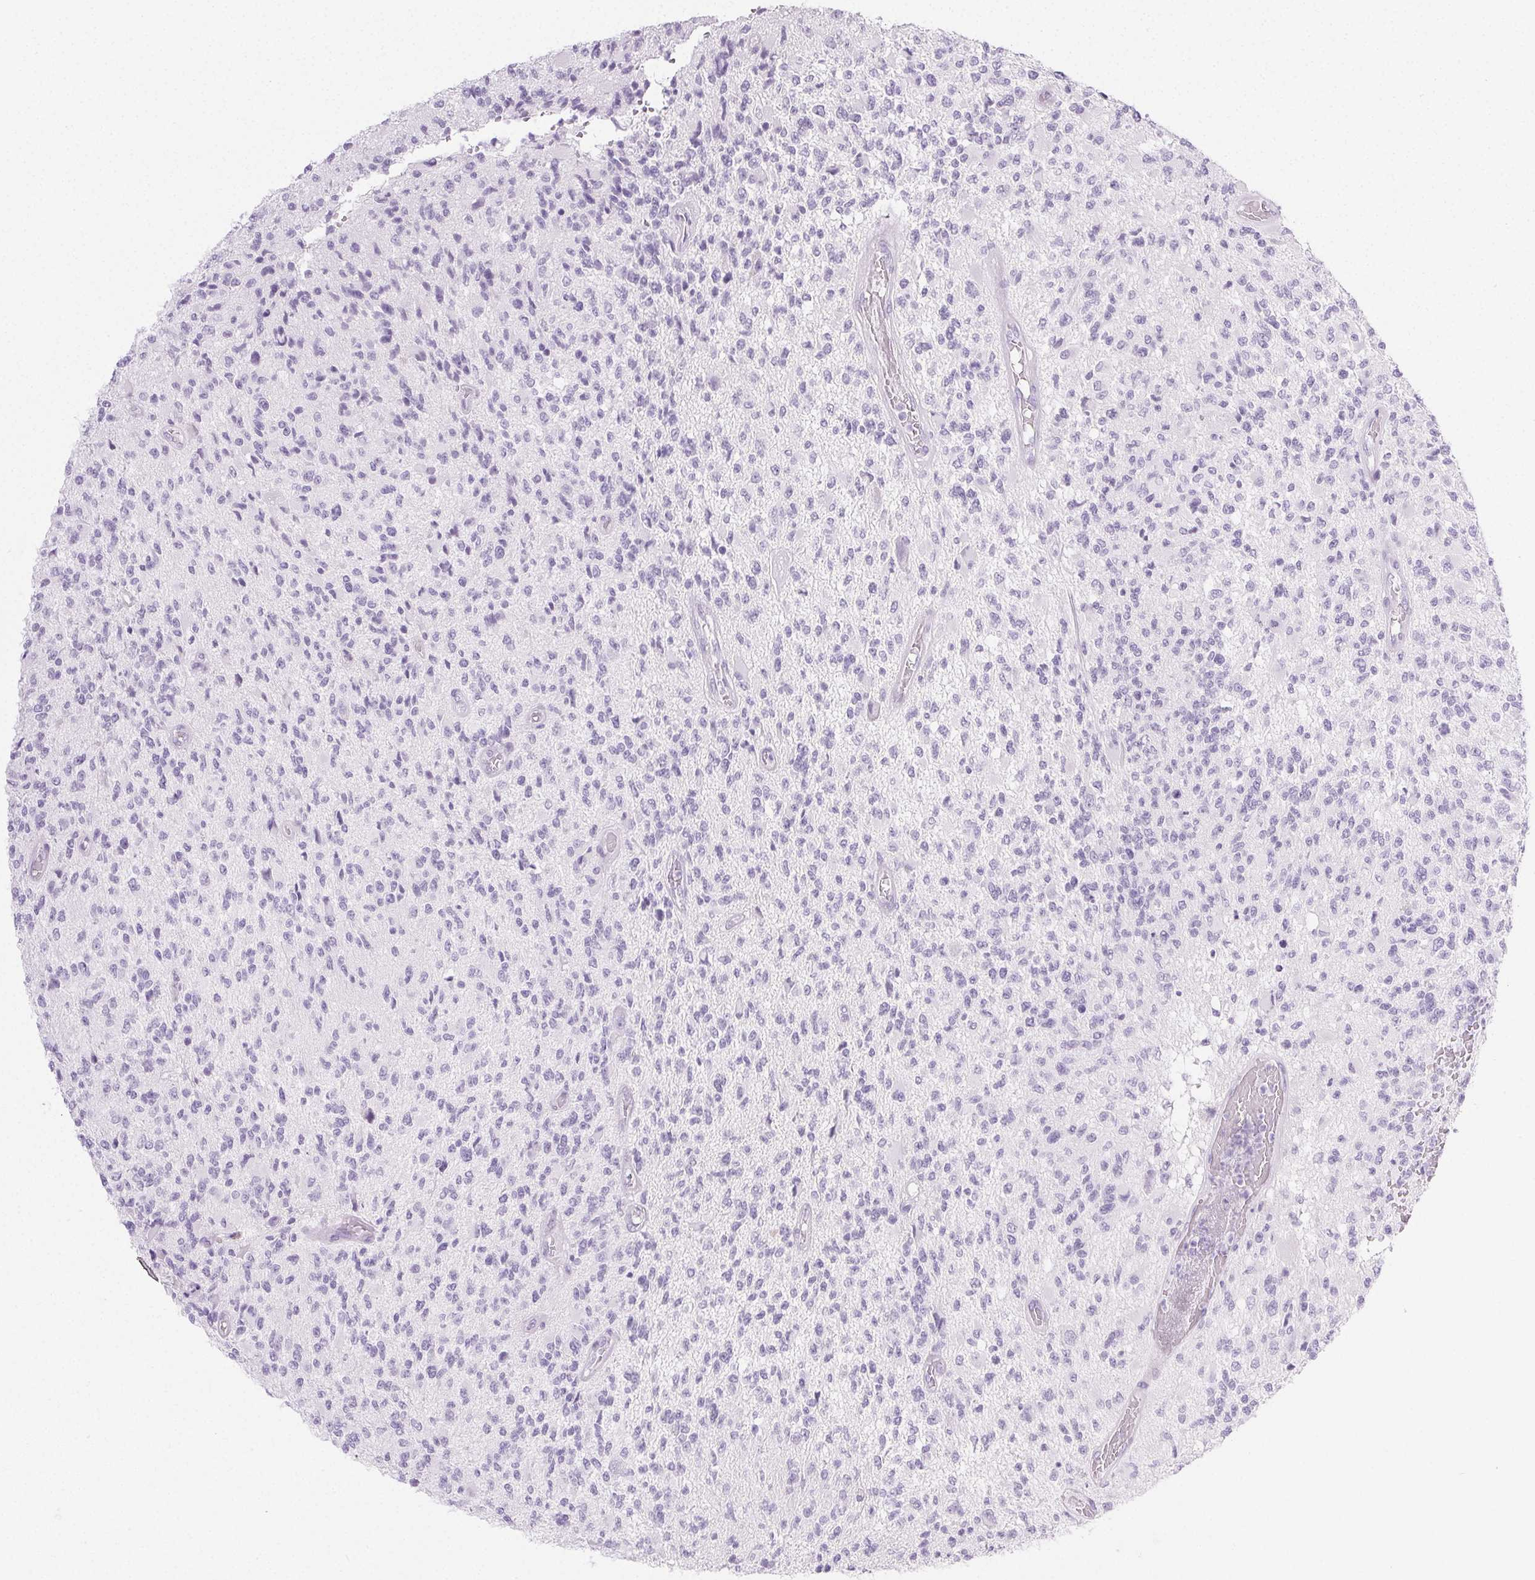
{"staining": {"intensity": "negative", "quantity": "none", "location": "none"}, "tissue": "glioma", "cell_type": "Tumor cells", "image_type": "cancer", "snomed": [{"axis": "morphology", "description": "Glioma, malignant, High grade"}, {"axis": "topography", "description": "Brain"}], "caption": "Photomicrograph shows no significant protein positivity in tumor cells of glioma.", "gene": "PI3", "patient": {"sex": "female", "age": 63}}